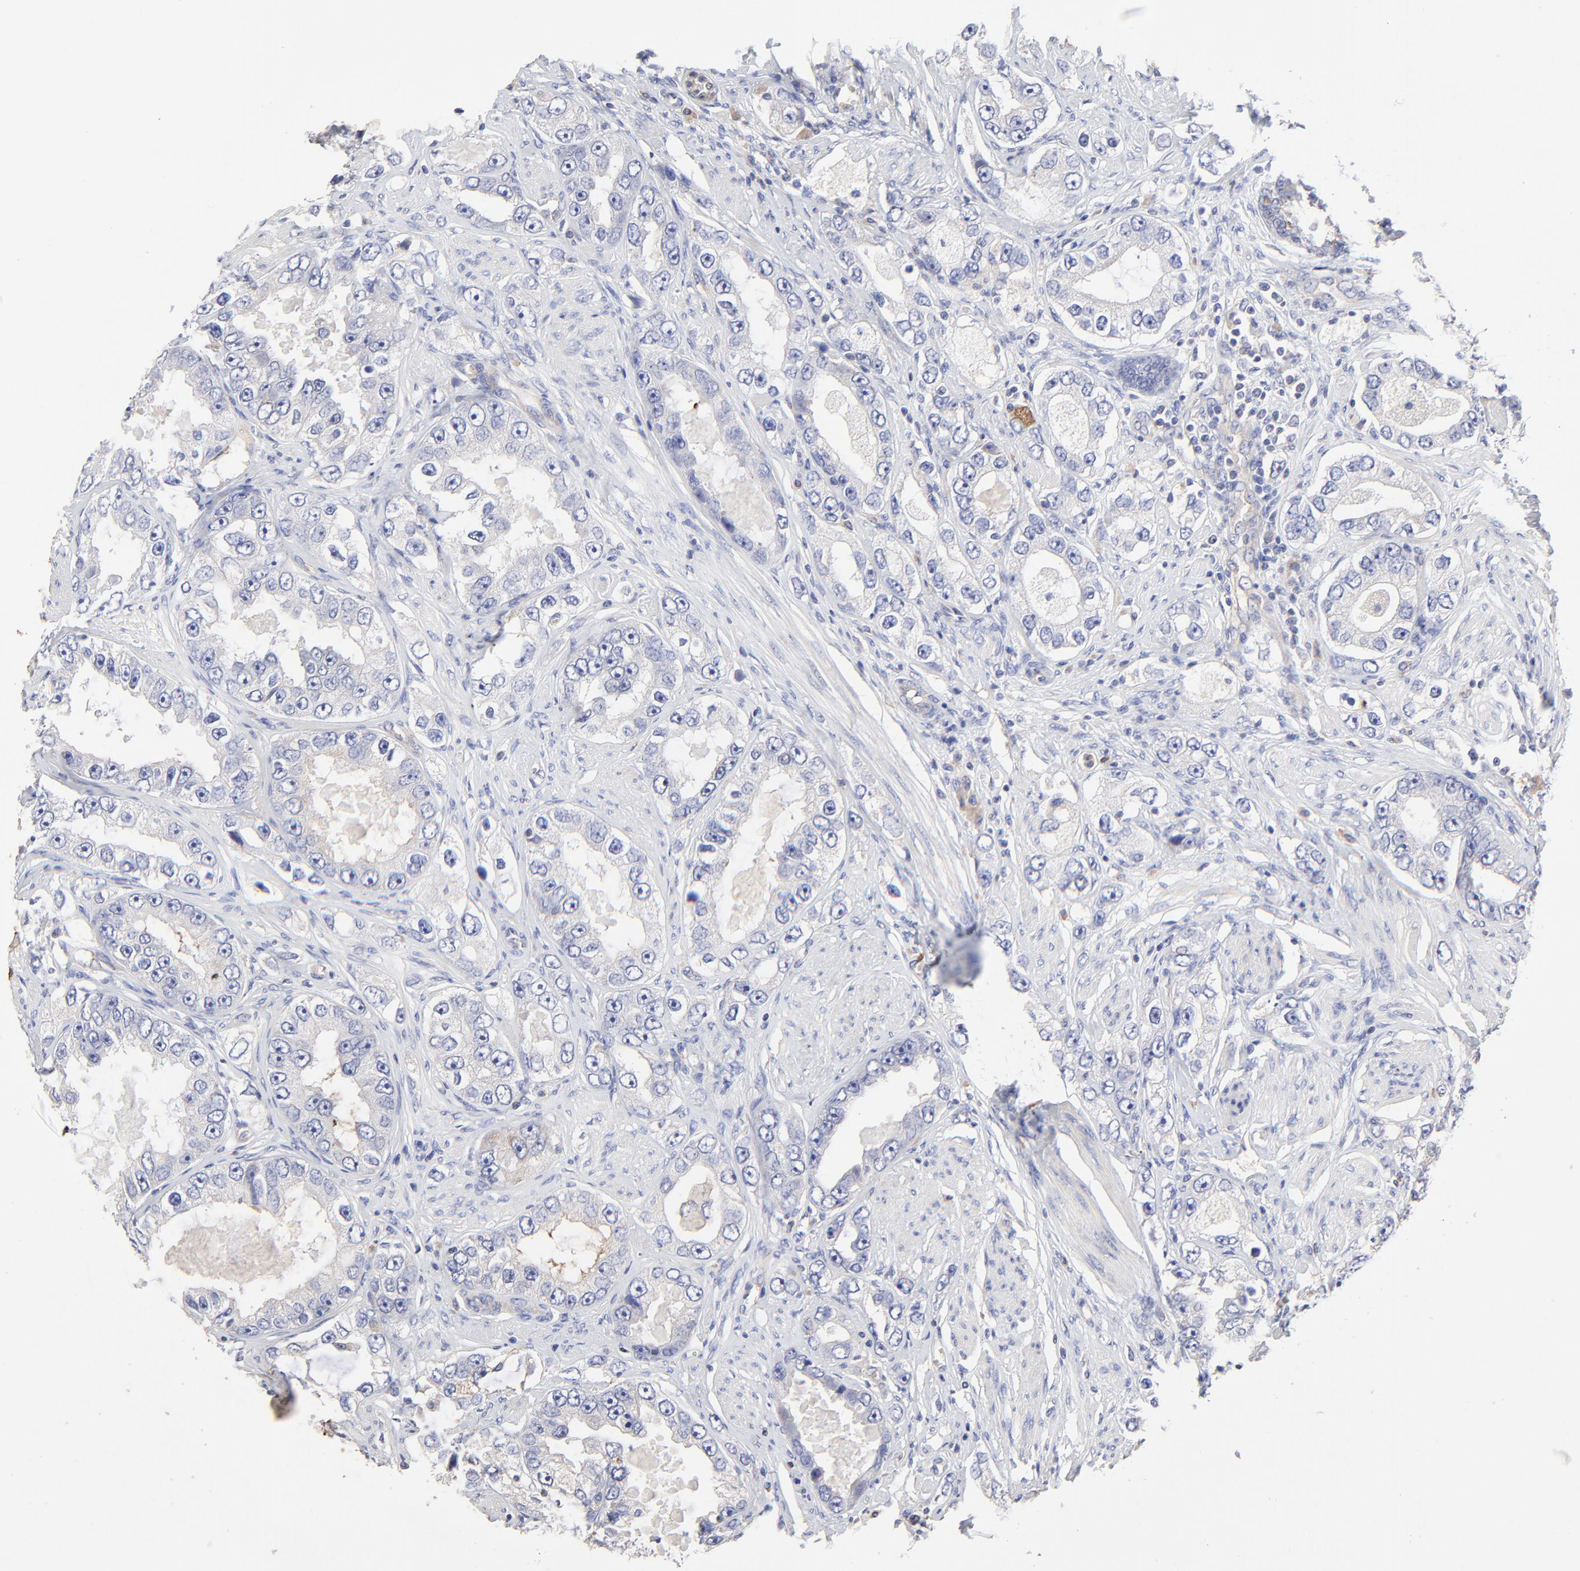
{"staining": {"intensity": "negative", "quantity": "none", "location": "none"}, "tissue": "prostate cancer", "cell_type": "Tumor cells", "image_type": "cancer", "snomed": [{"axis": "morphology", "description": "Adenocarcinoma, High grade"}, {"axis": "topography", "description": "Prostate"}], "caption": "Tumor cells are negative for brown protein staining in prostate adenocarcinoma (high-grade).", "gene": "SULF2", "patient": {"sex": "male", "age": 63}}